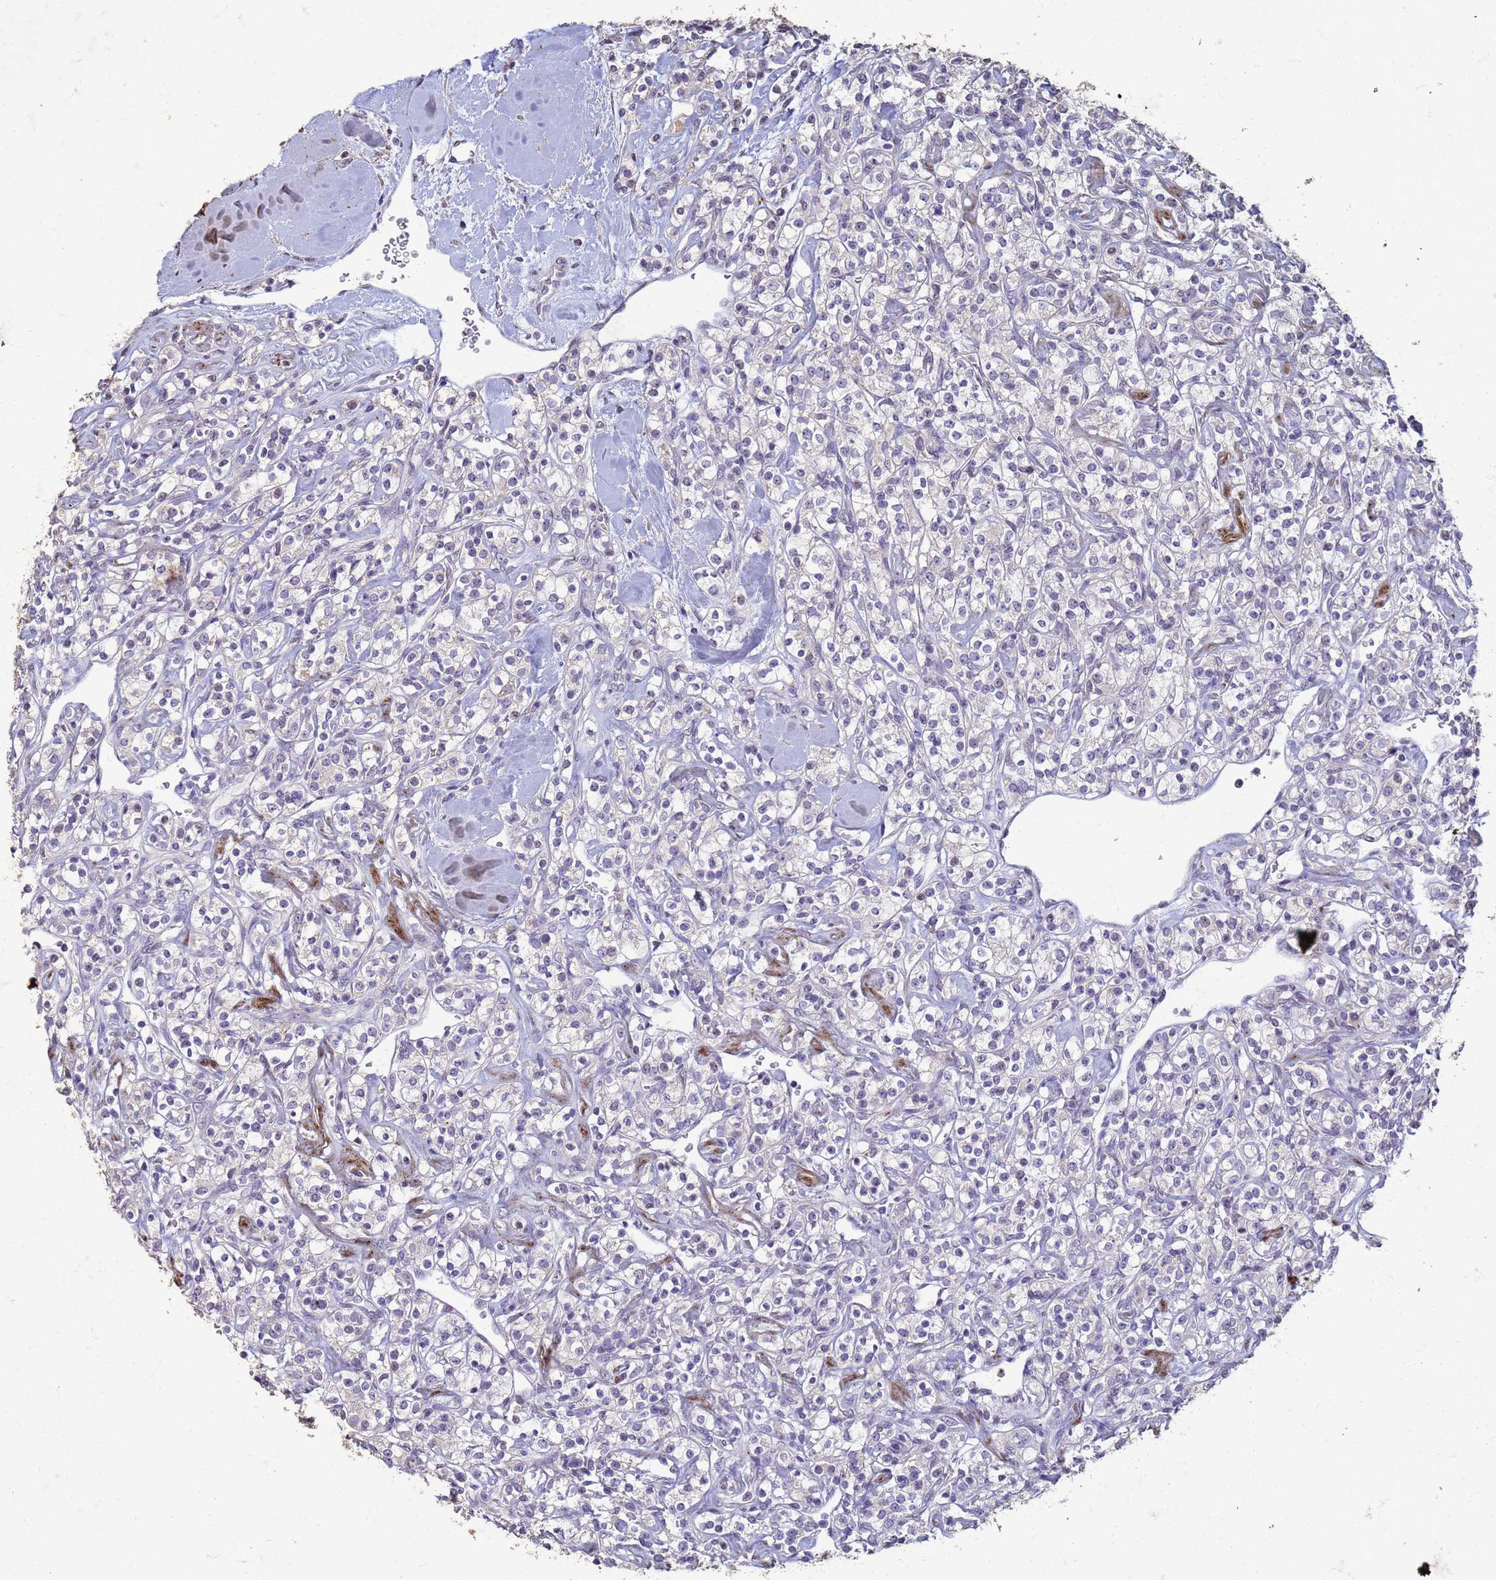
{"staining": {"intensity": "negative", "quantity": "none", "location": "none"}, "tissue": "renal cancer", "cell_type": "Tumor cells", "image_type": "cancer", "snomed": [{"axis": "morphology", "description": "Adenocarcinoma, NOS"}, {"axis": "topography", "description": "Kidney"}], "caption": "There is no significant staining in tumor cells of adenocarcinoma (renal).", "gene": "SLC25A15", "patient": {"sex": "male", "age": 77}}